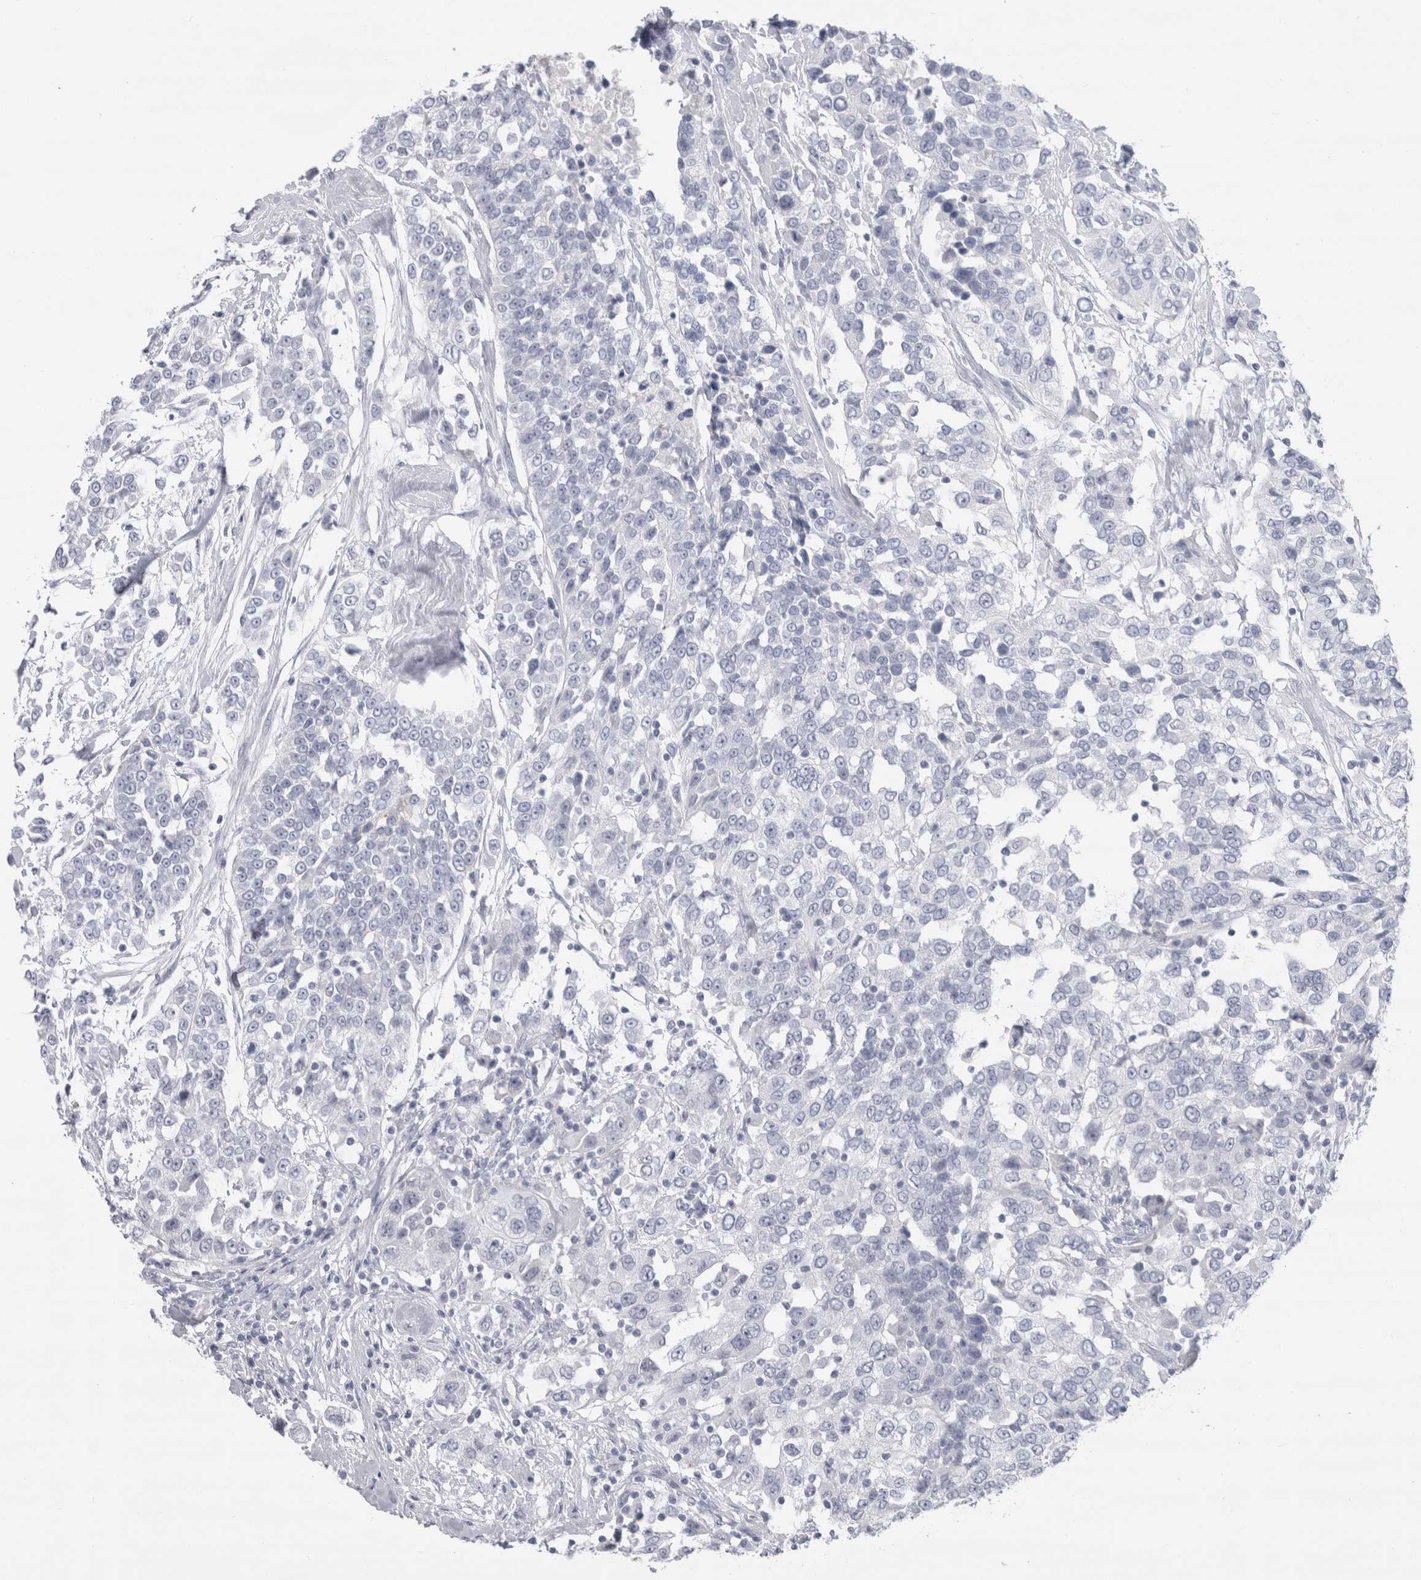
{"staining": {"intensity": "negative", "quantity": "none", "location": "none"}, "tissue": "urothelial cancer", "cell_type": "Tumor cells", "image_type": "cancer", "snomed": [{"axis": "morphology", "description": "Urothelial carcinoma, High grade"}, {"axis": "topography", "description": "Urinary bladder"}], "caption": "Tumor cells are negative for protein expression in human urothelial cancer. Brightfield microscopy of IHC stained with DAB (brown) and hematoxylin (blue), captured at high magnification.", "gene": "CDH17", "patient": {"sex": "female", "age": 80}}